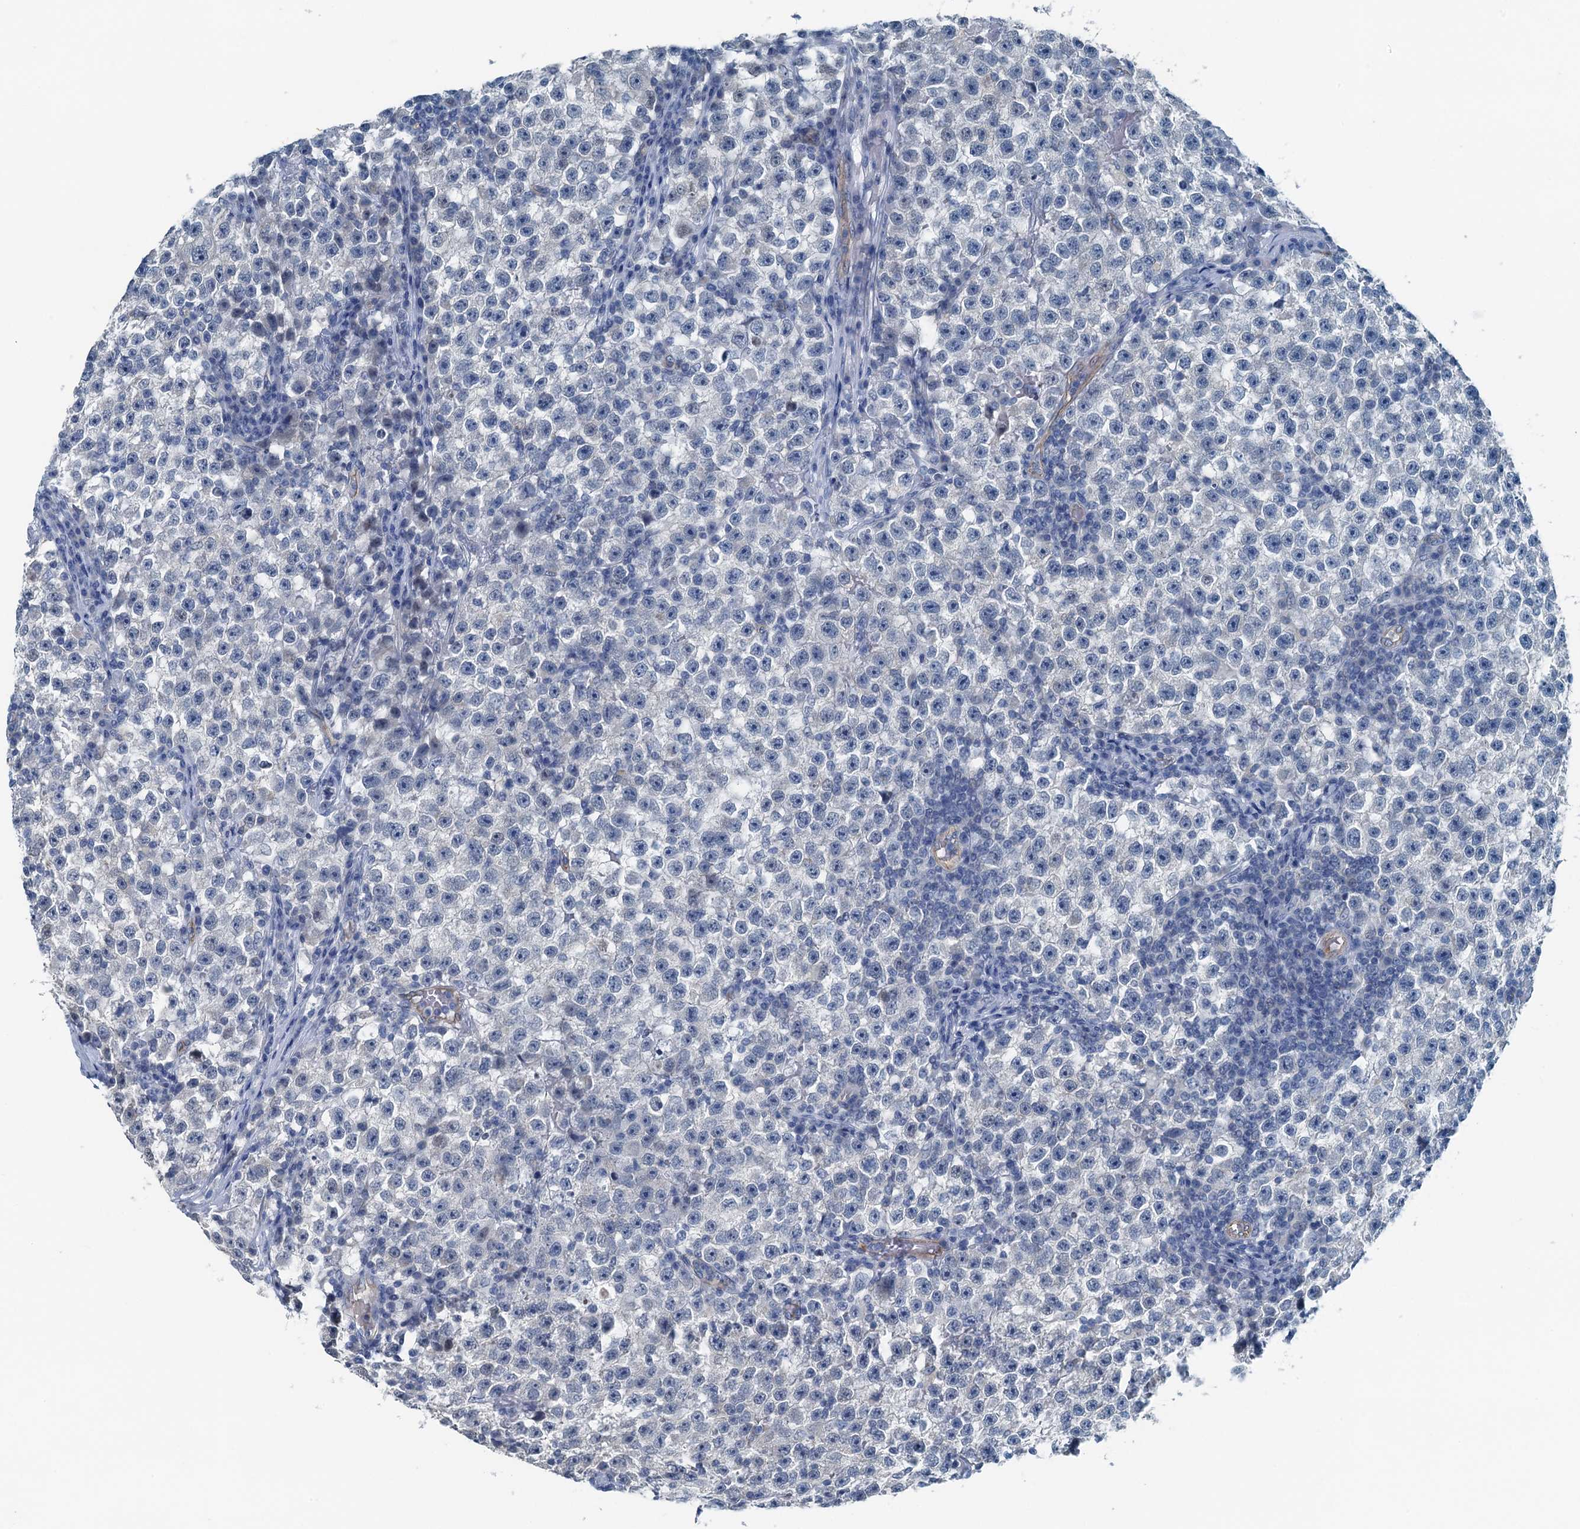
{"staining": {"intensity": "negative", "quantity": "none", "location": "none"}, "tissue": "testis cancer", "cell_type": "Tumor cells", "image_type": "cancer", "snomed": [{"axis": "morphology", "description": "Seminoma, NOS"}, {"axis": "topography", "description": "Testis"}], "caption": "This image is of testis seminoma stained with immunohistochemistry (IHC) to label a protein in brown with the nuclei are counter-stained blue. There is no staining in tumor cells. (DAB immunohistochemistry visualized using brightfield microscopy, high magnification).", "gene": "GFOD2", "patient": {"sex": "male", "age": 22}}